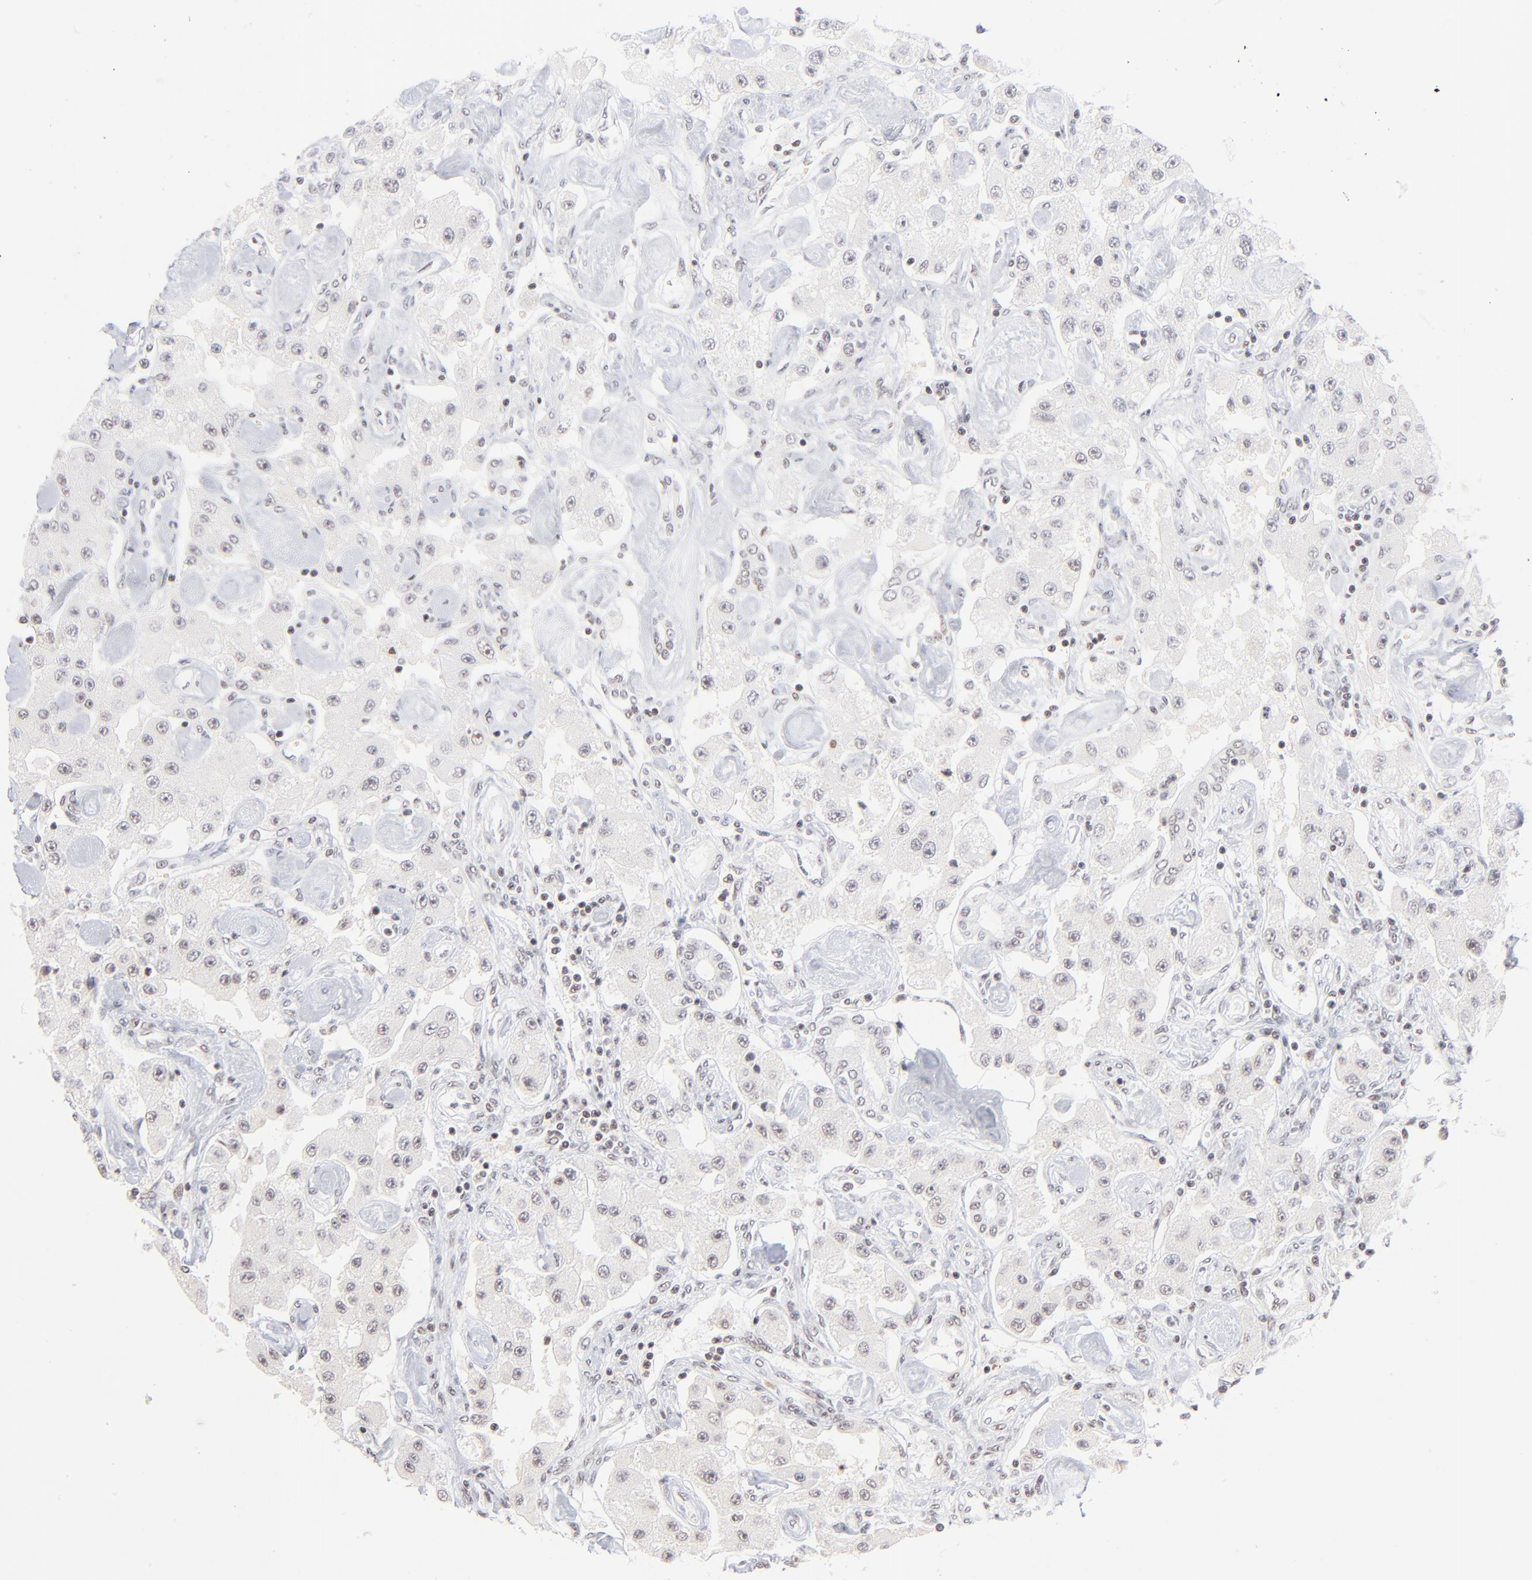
{"staining": {"intensity": "negative", "quantity": "none", "location": "none"}, "tissue": "carcinoid", "cell_type": "Tumor cells", "image_type": "cancer", "snomed": [{"axis": "morphology", "description": "Carcinoid, malignant, NOS"}, {"axis": "topography", "description": "Pancreas"}], "caption": "High magnification brightfield microscopy of malignant carcinoid stained with DAB (3,3'-diaminobenzidine) (brown) and counterstained with hematoxylin (blue): tumor cells show no significant expression.", "gene": "ZNF143", "patient": {"sex": "male", "age": 41}}